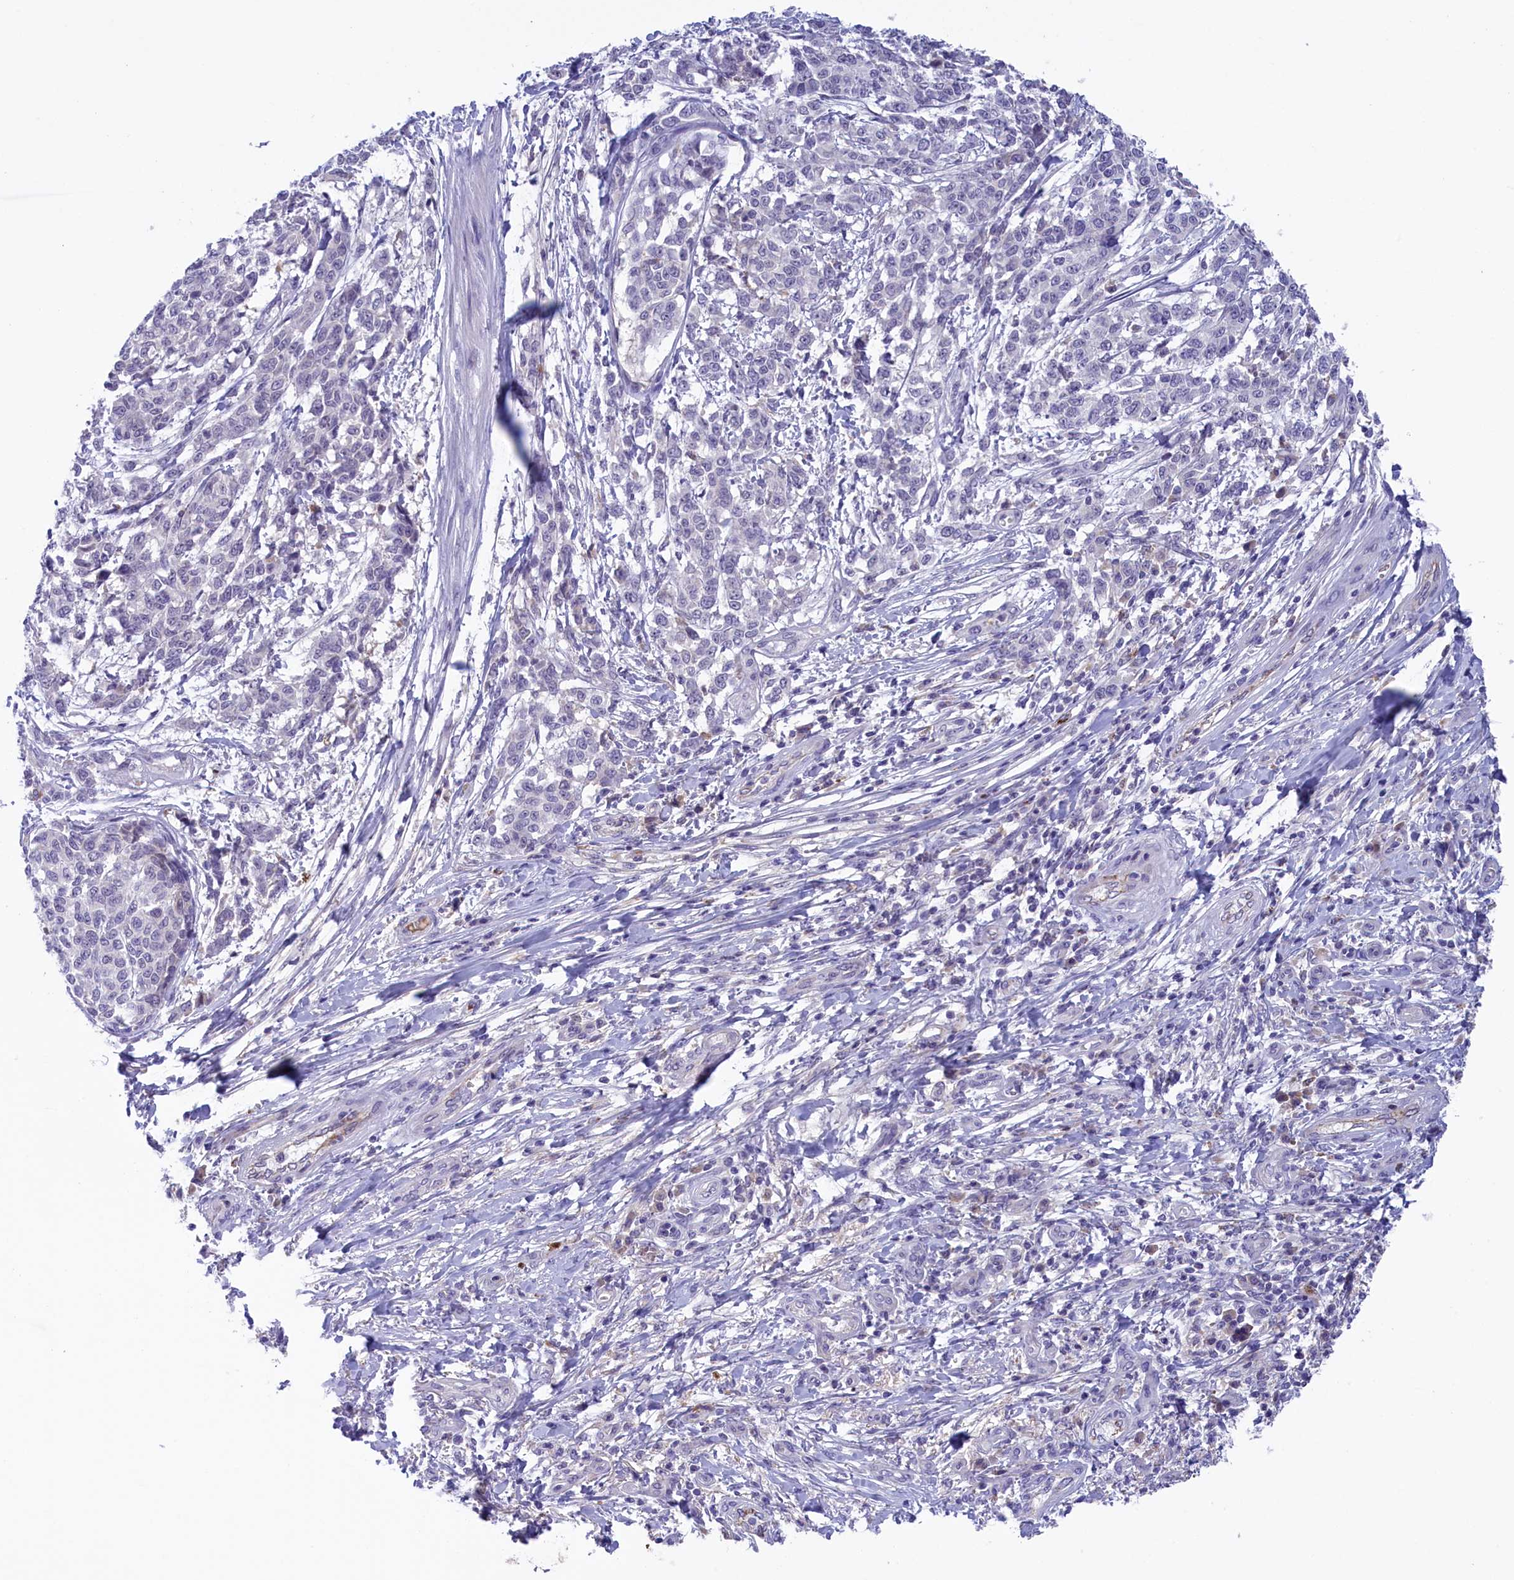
{"staining": {"intensity": "negative", "quantity": "none", "location": "none"}, "tissue": "melanoma", "cell_type": "Tumor cells", "image_type": "cancer", "snomed": [{"axis": "morphology", "description": "Malignant melanoma, NOS"}, {"axis": "topography", "description": "Skin"}], "caption": "Protein analysis of malignant melanoma demonstrates no significant positivity in tumor cells.", "gene": "STYX", "patient": {"sex": "male", "age": 49}}